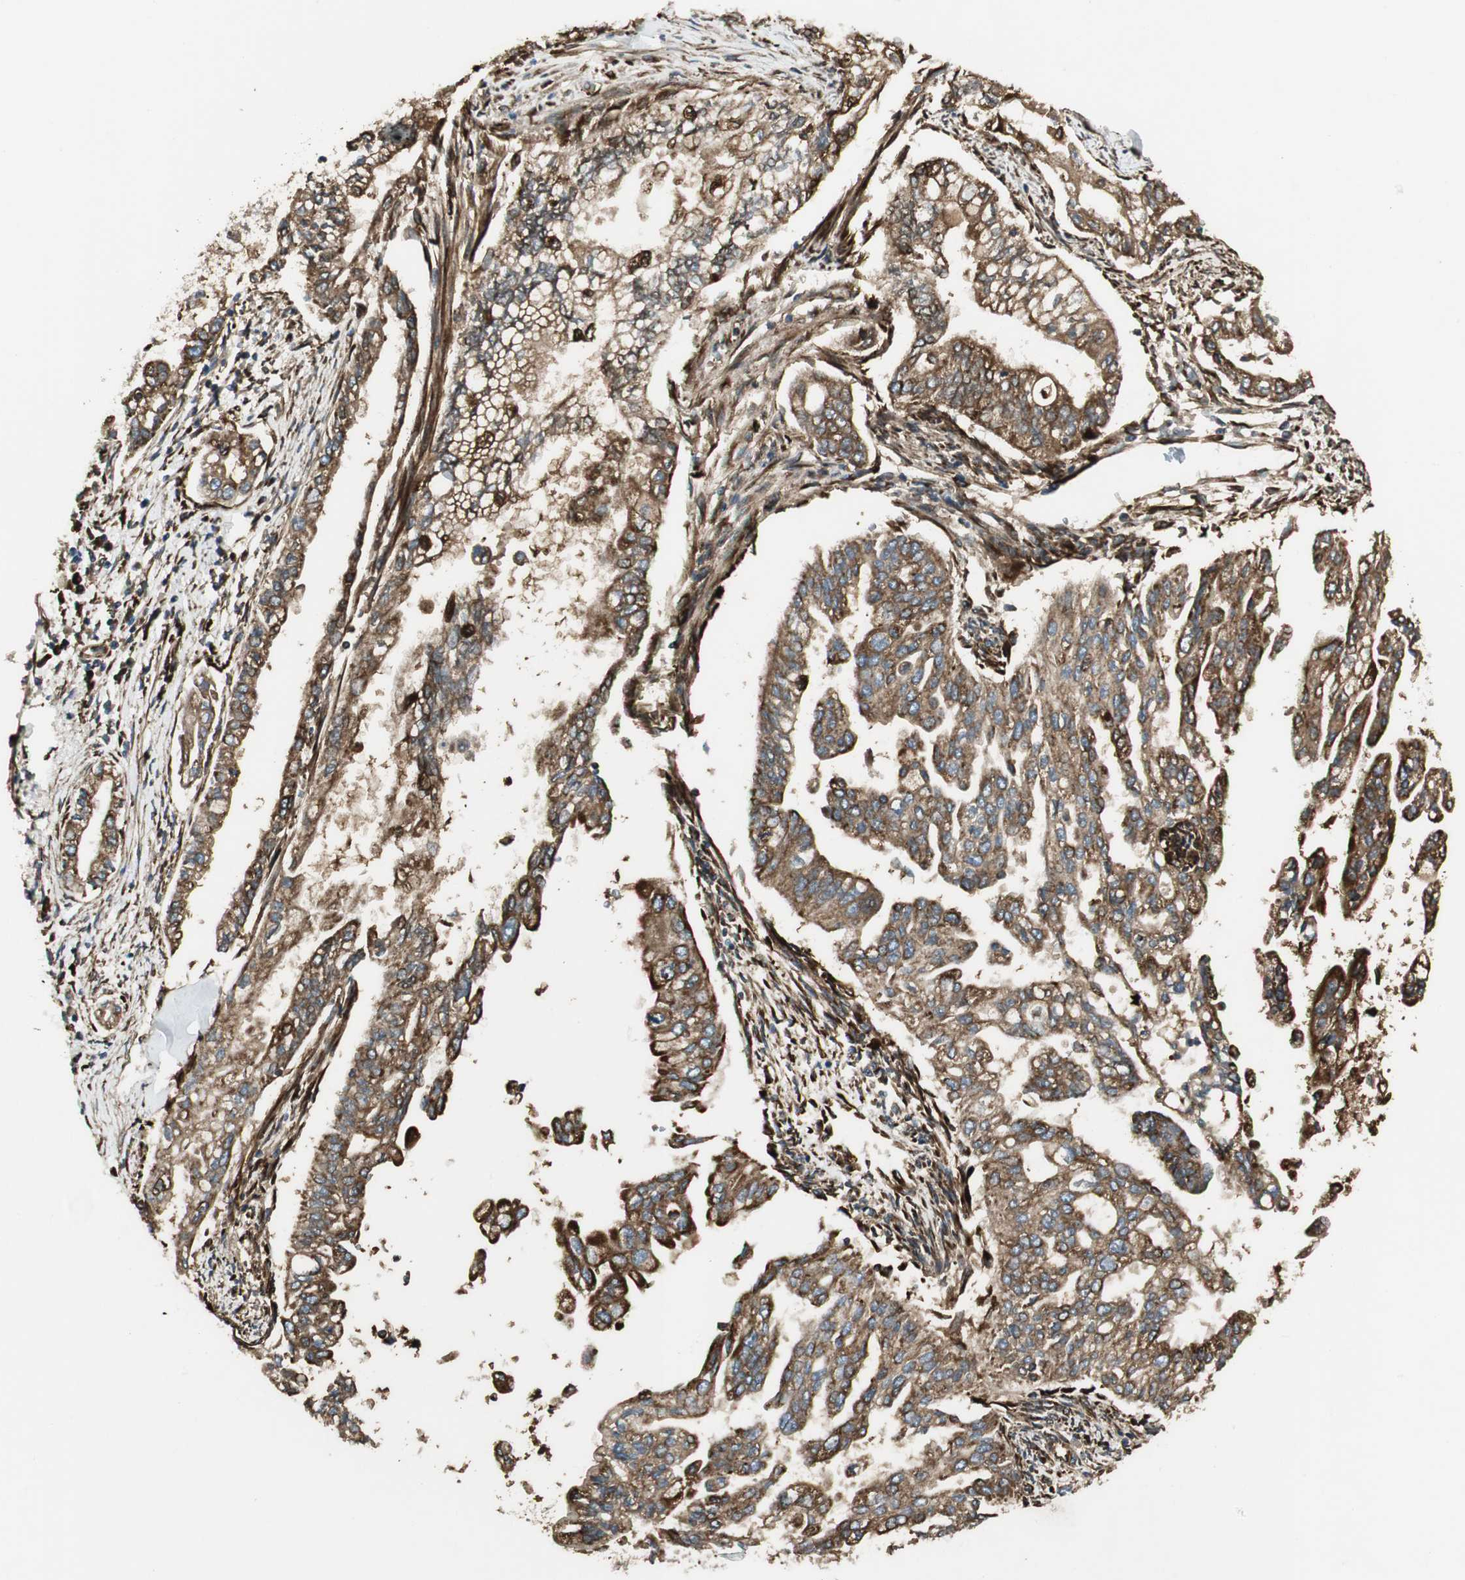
{"staining": {"intensity": "moderate", "quantity": ">75%", "location": "cytoplasmic/membranous"}, "tissue": "pancreatic cancer", "cell_type": "Tumor cells", "image_type": "cancer", "snomed": [{"axis": "morphology", "description": "Normal tissue, NOS"}, {"axis": "topography", "description": "Pancreas"}], "caption": "Brown immunohistochemical staining in human pancreatic cancer displays moderate cytoplasmic/membranous expression in approximately >75% of tumor cells. The protein is stained brown, and the nuclei are stained in blue (DAB (3,3'-diaminobenzidine) IHC with brightfield microscopy, high magnification).", "gene": "PRKG1", "patient": {"sex": "male", "age": 42}}